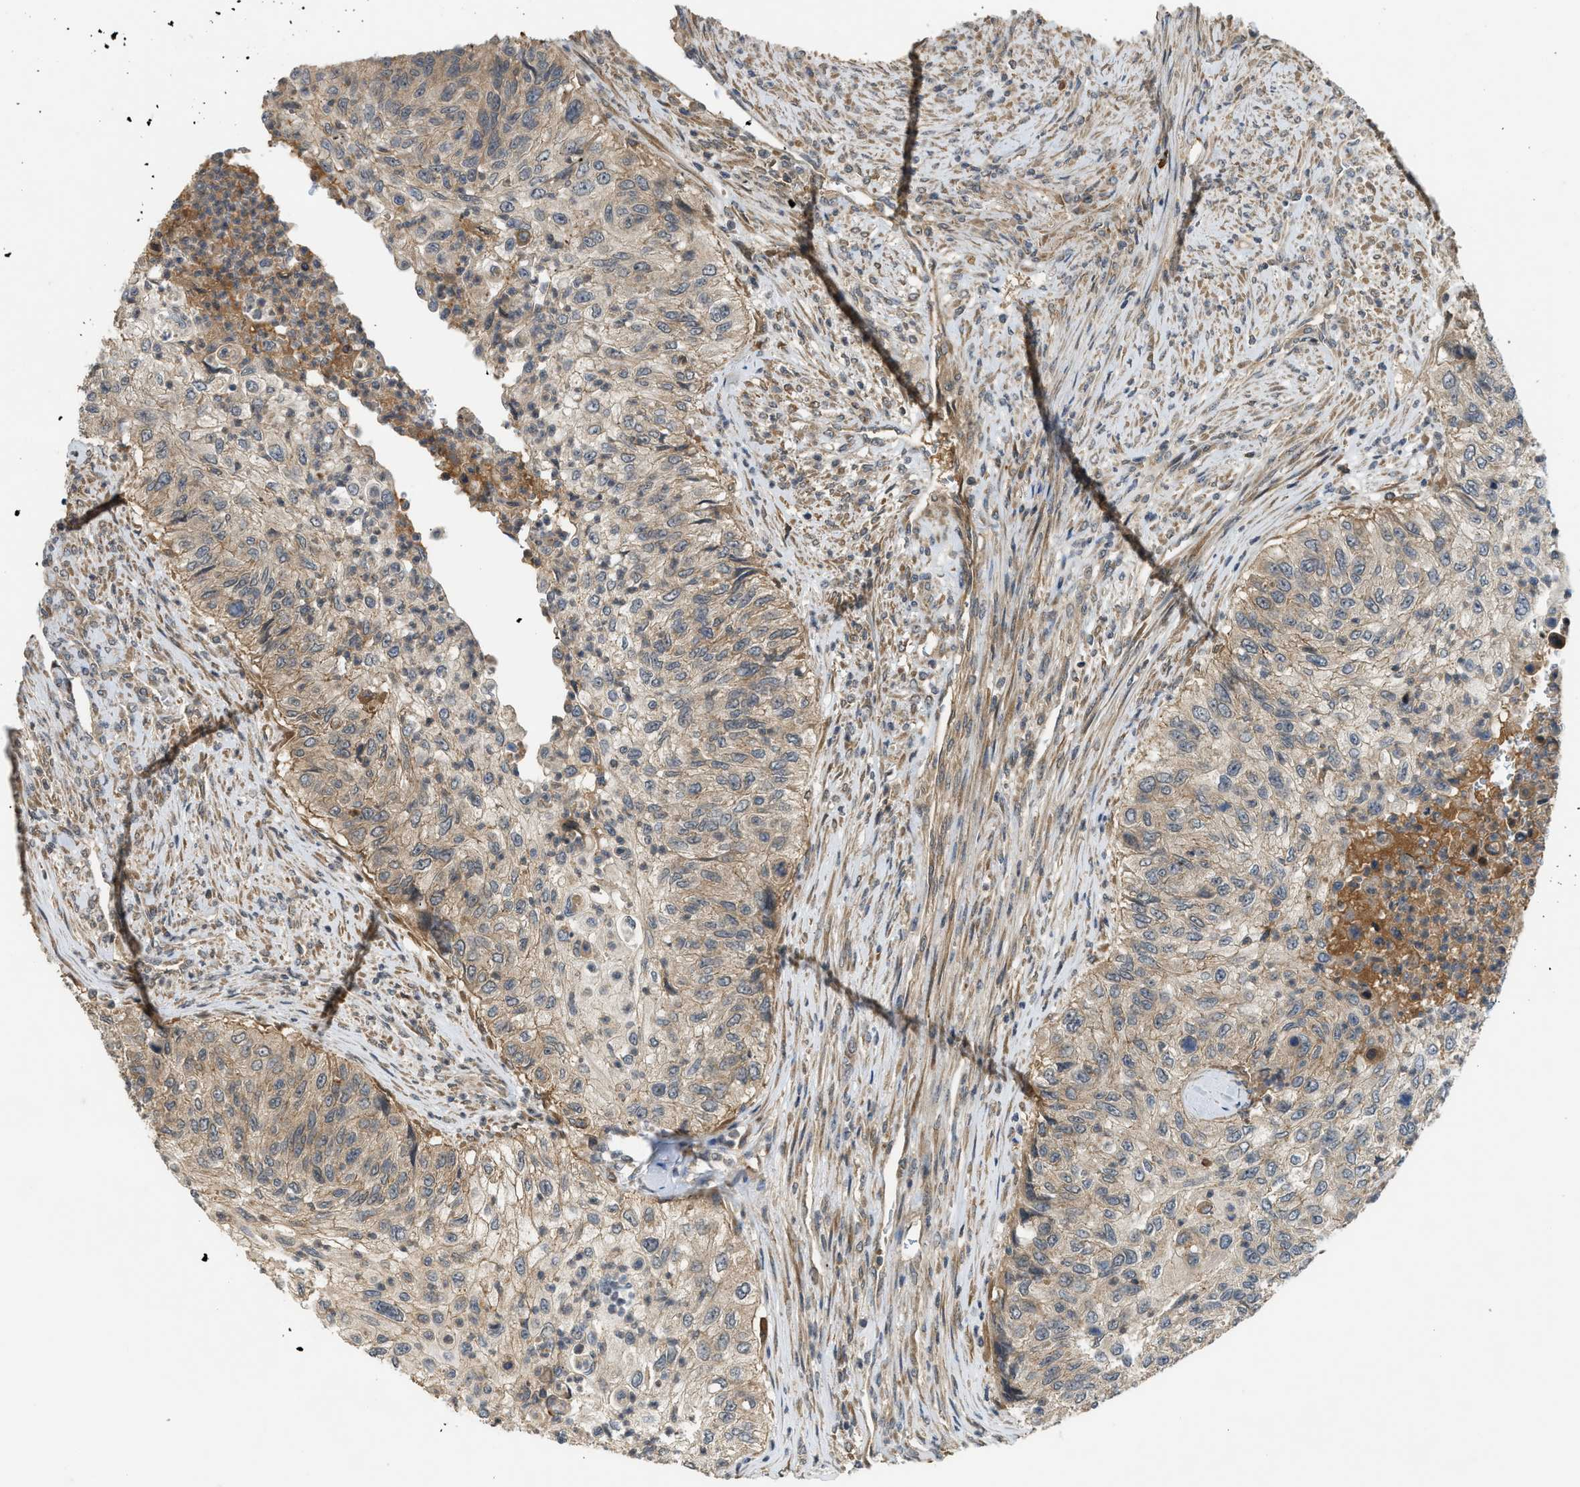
{"staining": {"intensity": "weak", "quantity": ">75%", "location": "cytoplasmic/membranous"}, "tissue": "urothelial cancer", "cell_type": "Tumor cells", "image_type": "cancer", "snomed": [{"axis": "morphology", "description": "Urothelial carcinoma, High grade"}, {"axis": "topography", "description": "Urinary bladder"}], "caption": "The photomicrograph exhibits staining of urothelial carcinoma (high-grade), revealing weak cytoplasmic/membranous protein staining (brown color) within tumor cells.", "gene": "ADCY8", "patient": {"sex": "female", "age": 60}}